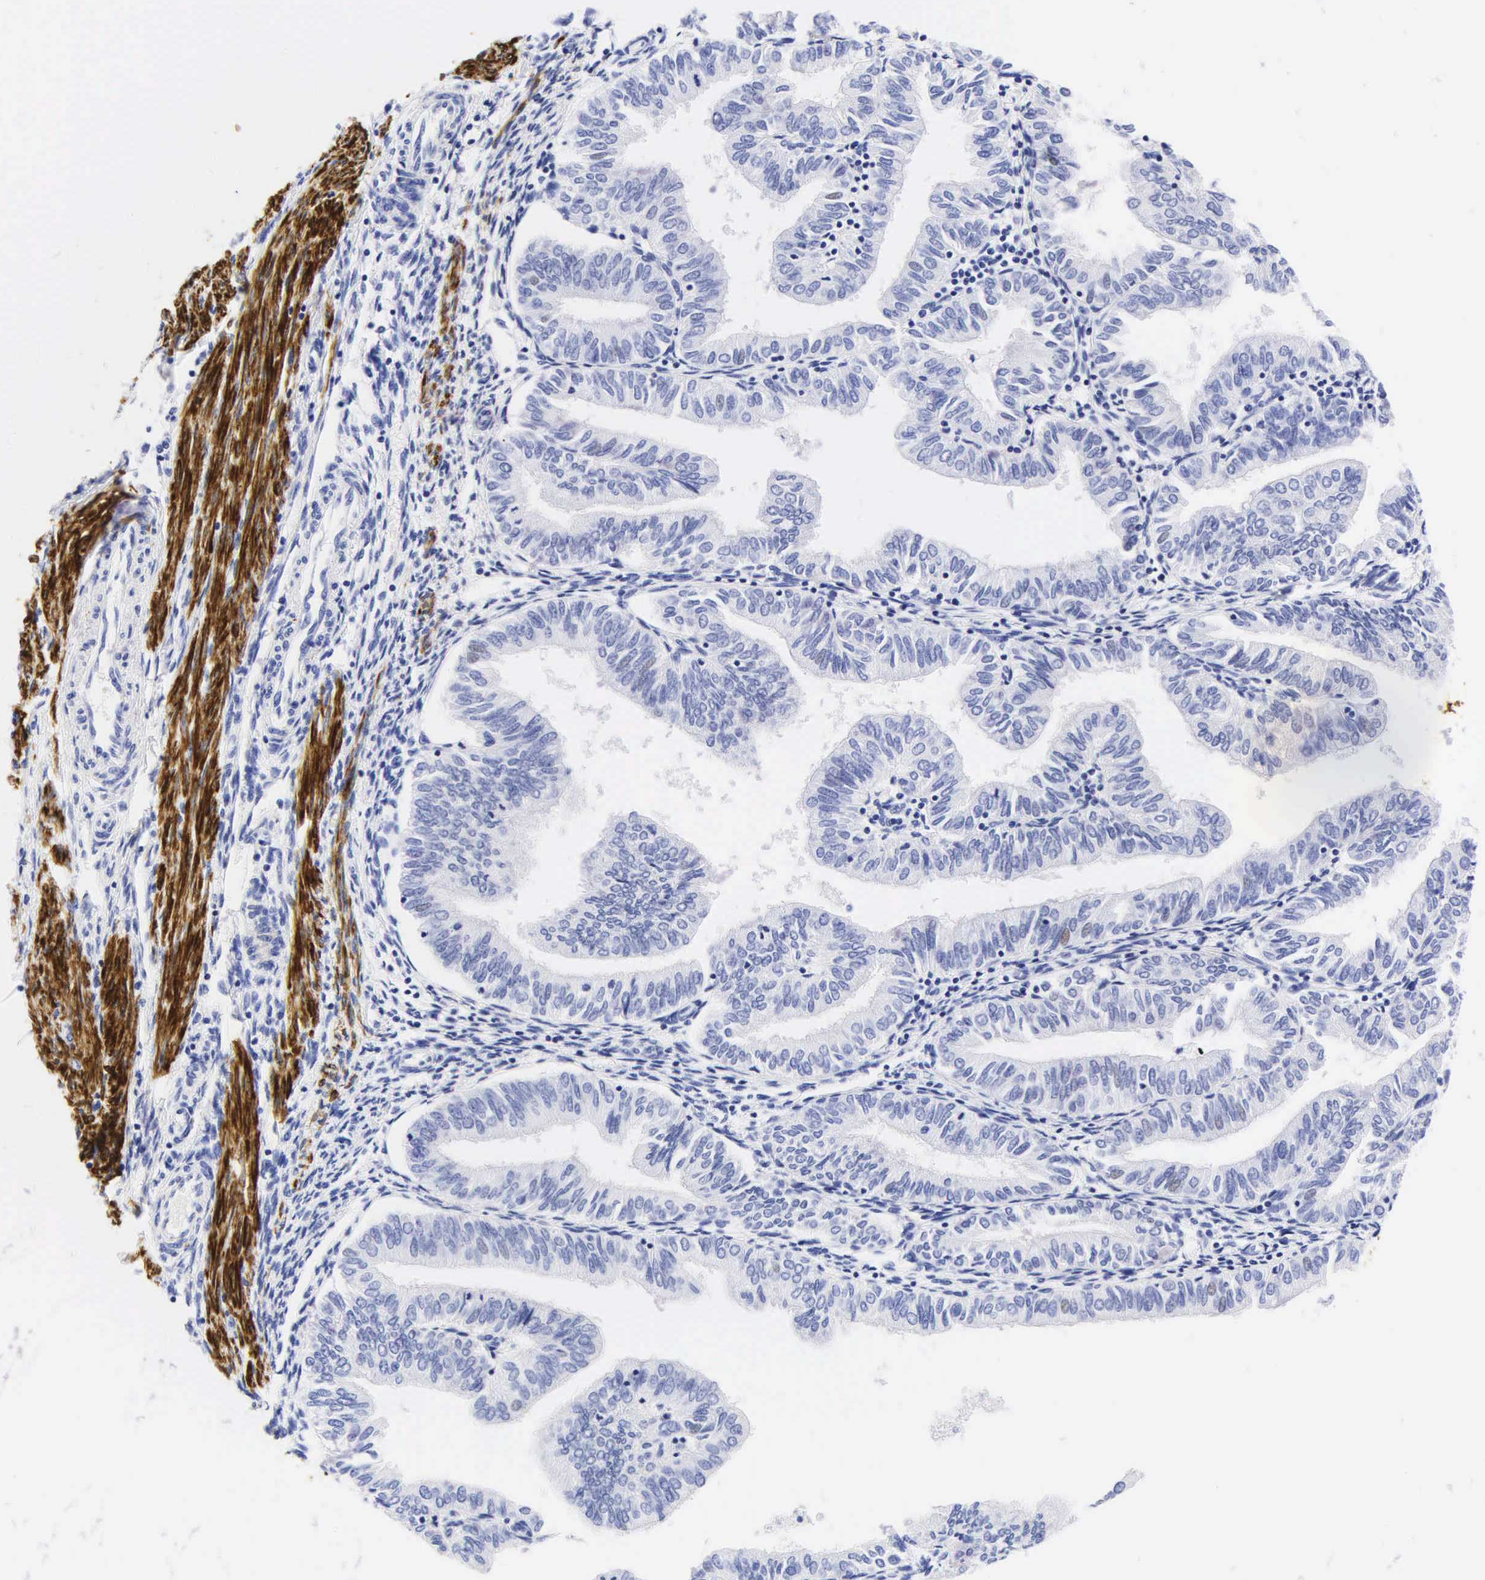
{"staining": {"intensity": "negative", "quantity": "none", "location": "none"}, "tissue": "endometrial cancer", "cell_type": "Tumor cells", "image_type": "cancer", "snomed": [{"axis": "morphology", "description": "Adenocarcinoma, NOS"}, {"axis": "topography", "description": "Endometrium"}], "caption": "Immunohistochemistry (IHC) of adenocarcinoma (endometrial) displays no expression in tumor cells.", "gene": "DES", "patient": {"sex": "female", "age": 51}}